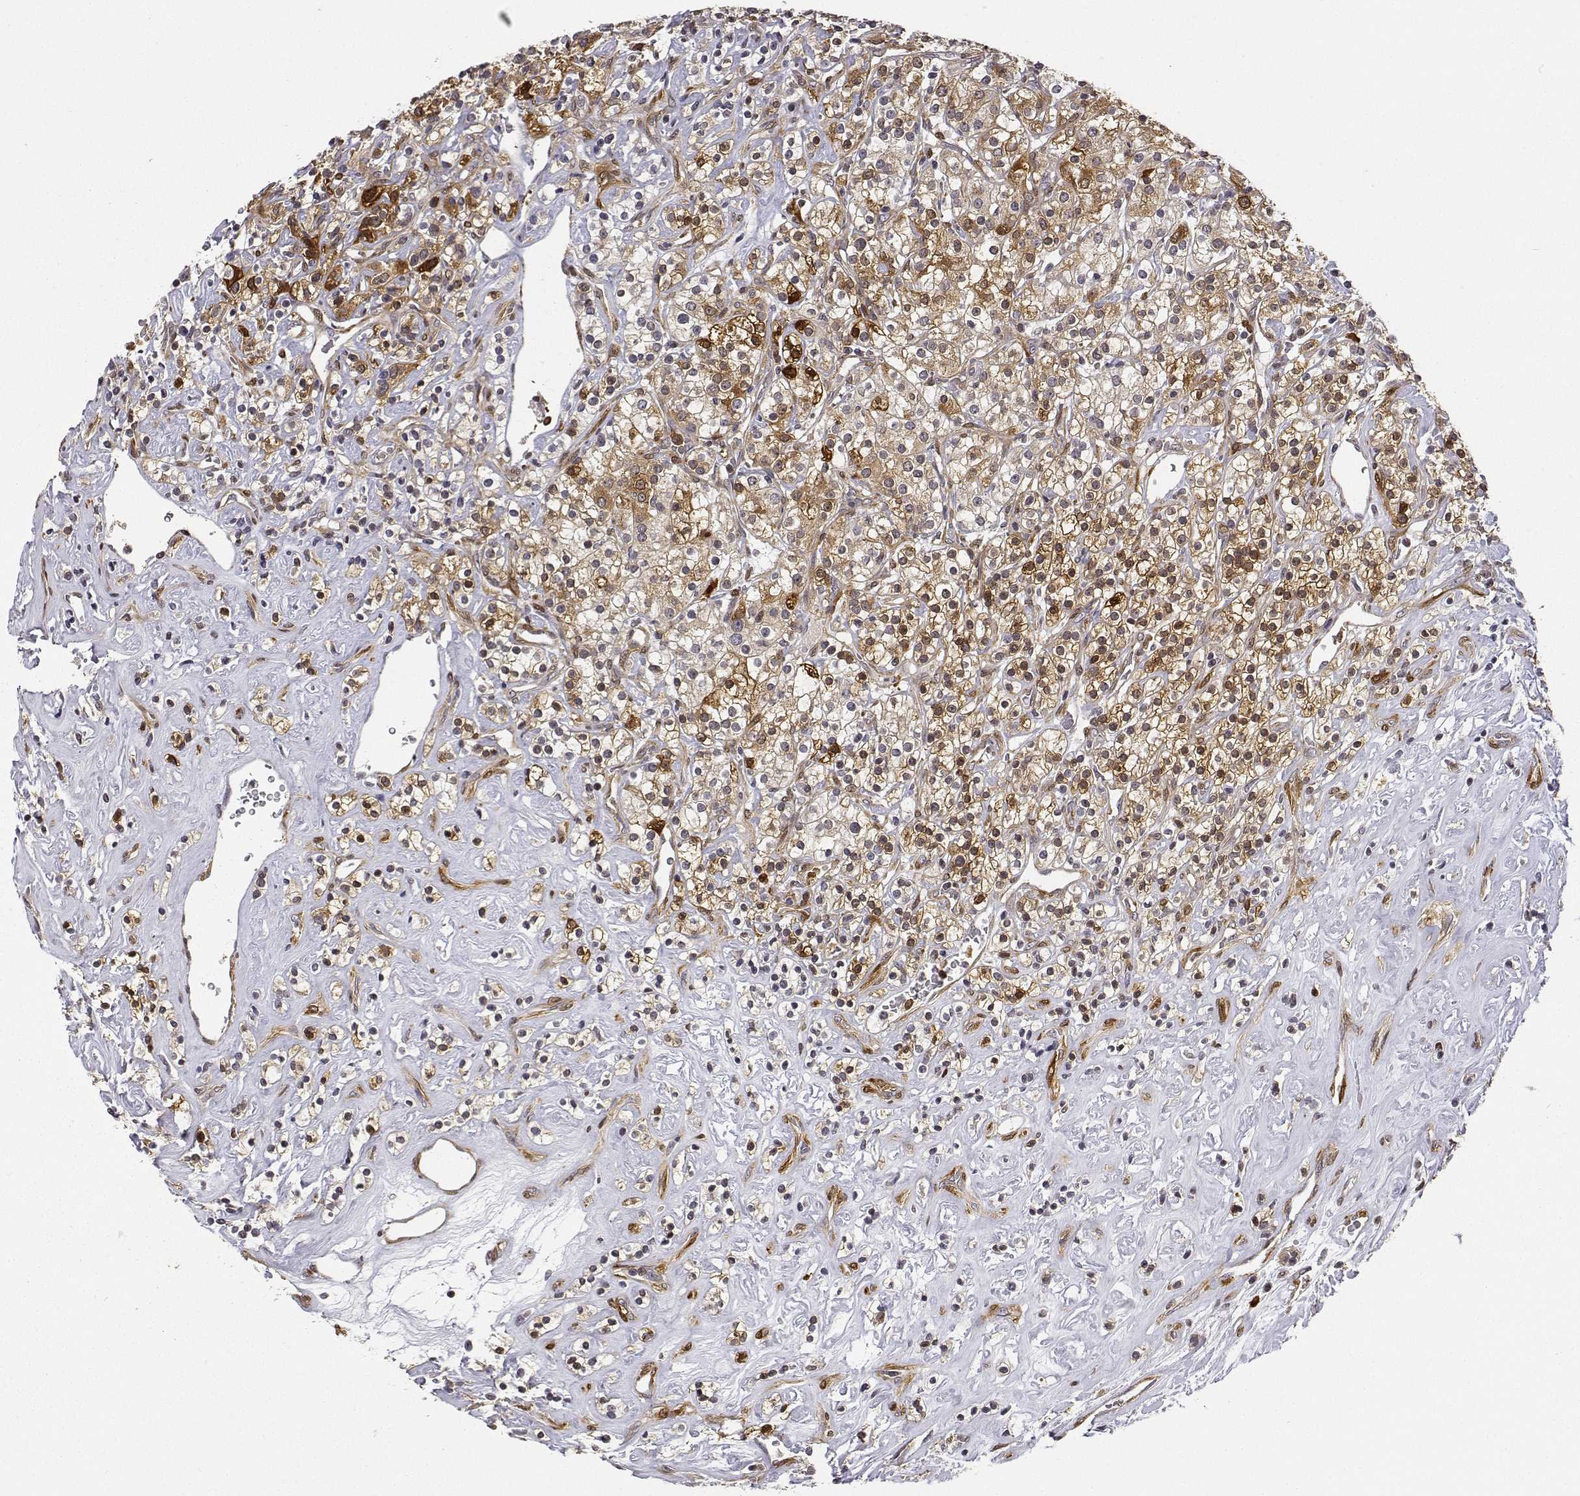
{"staining": {"intensity": "moderate", "quantity": "25%-75%", "location": "cytoplasmic/membranous,nuclear"}, "tissue": "renal cancer", "cell_type": "Tumor cells", "image_type": "cancer", "snomed": [{"axis": "morphology", "description": "Adenocarcinoma, NOS"}, {"axis": "topography", "description": "Kidney"}], "caption": "Immunohistochemical staining of human renal cancer (adenocarcinoma) displays moderate cytoplasmic/membranous and nuclear protein positivity in about 25%-75% of tumor cells.", "gene": "PHGDH", "patient": {"sex": "male", "age": 77}}